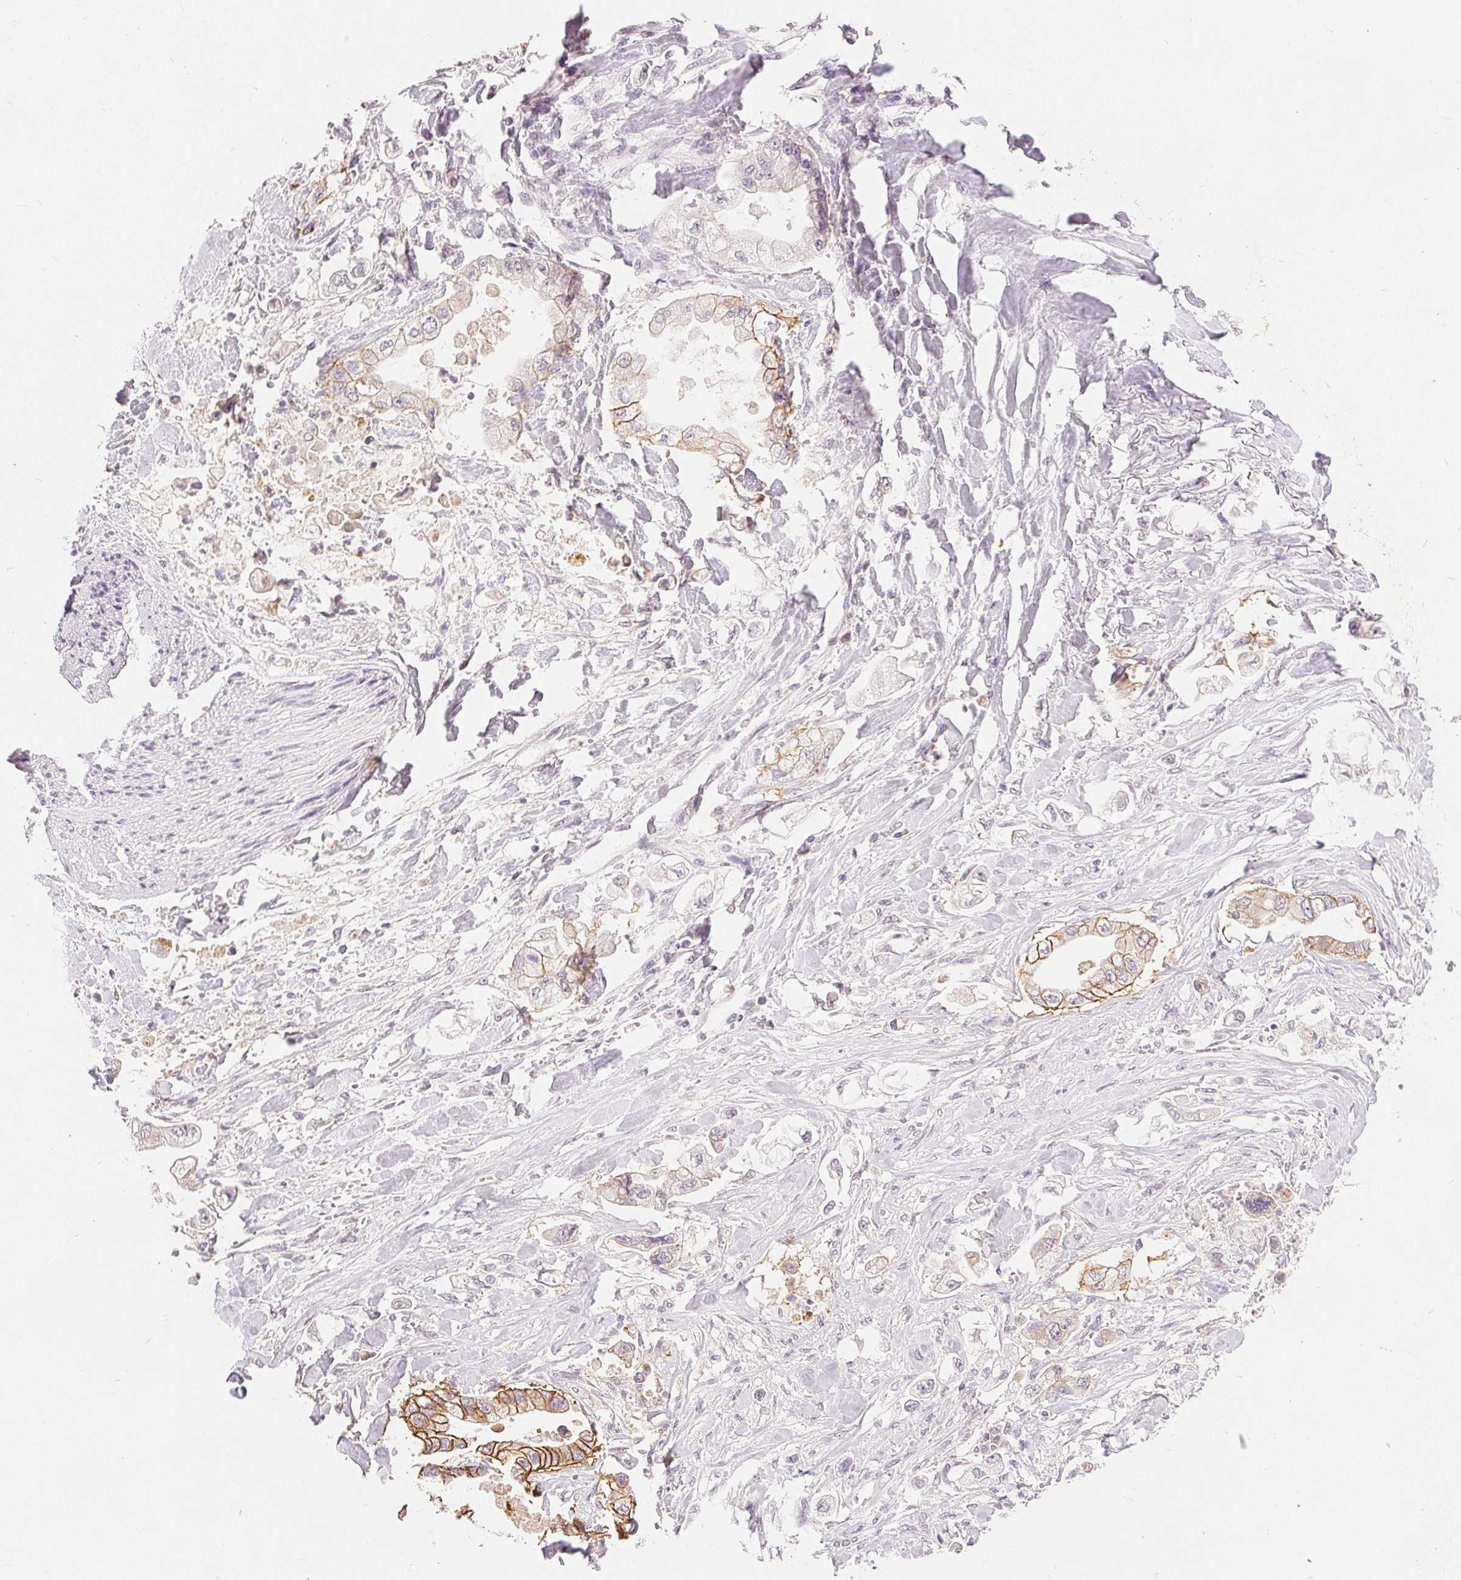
{"staining": {"intensity": "moderate", "quantity": "25%-75%", "location": "cytoplasmic/membranous"}, "tissue": "stomach cancer", "cell_type": "Tumor cells", "image_type": "cancer", "snomed": [{"axis": "morphology", "description": "Adenocarcinoma, NOS"}, {"axis": "topography", "description": "Stomach"}], "caption": "A high-resolution micrograph shows IHC staining of stomach cancer, which shows moderate cytoplasmic/membranous expression in about 25%-75% of tumor cells.", "gene": "CA12", "patient": {"sex": "male", "age": 62}}